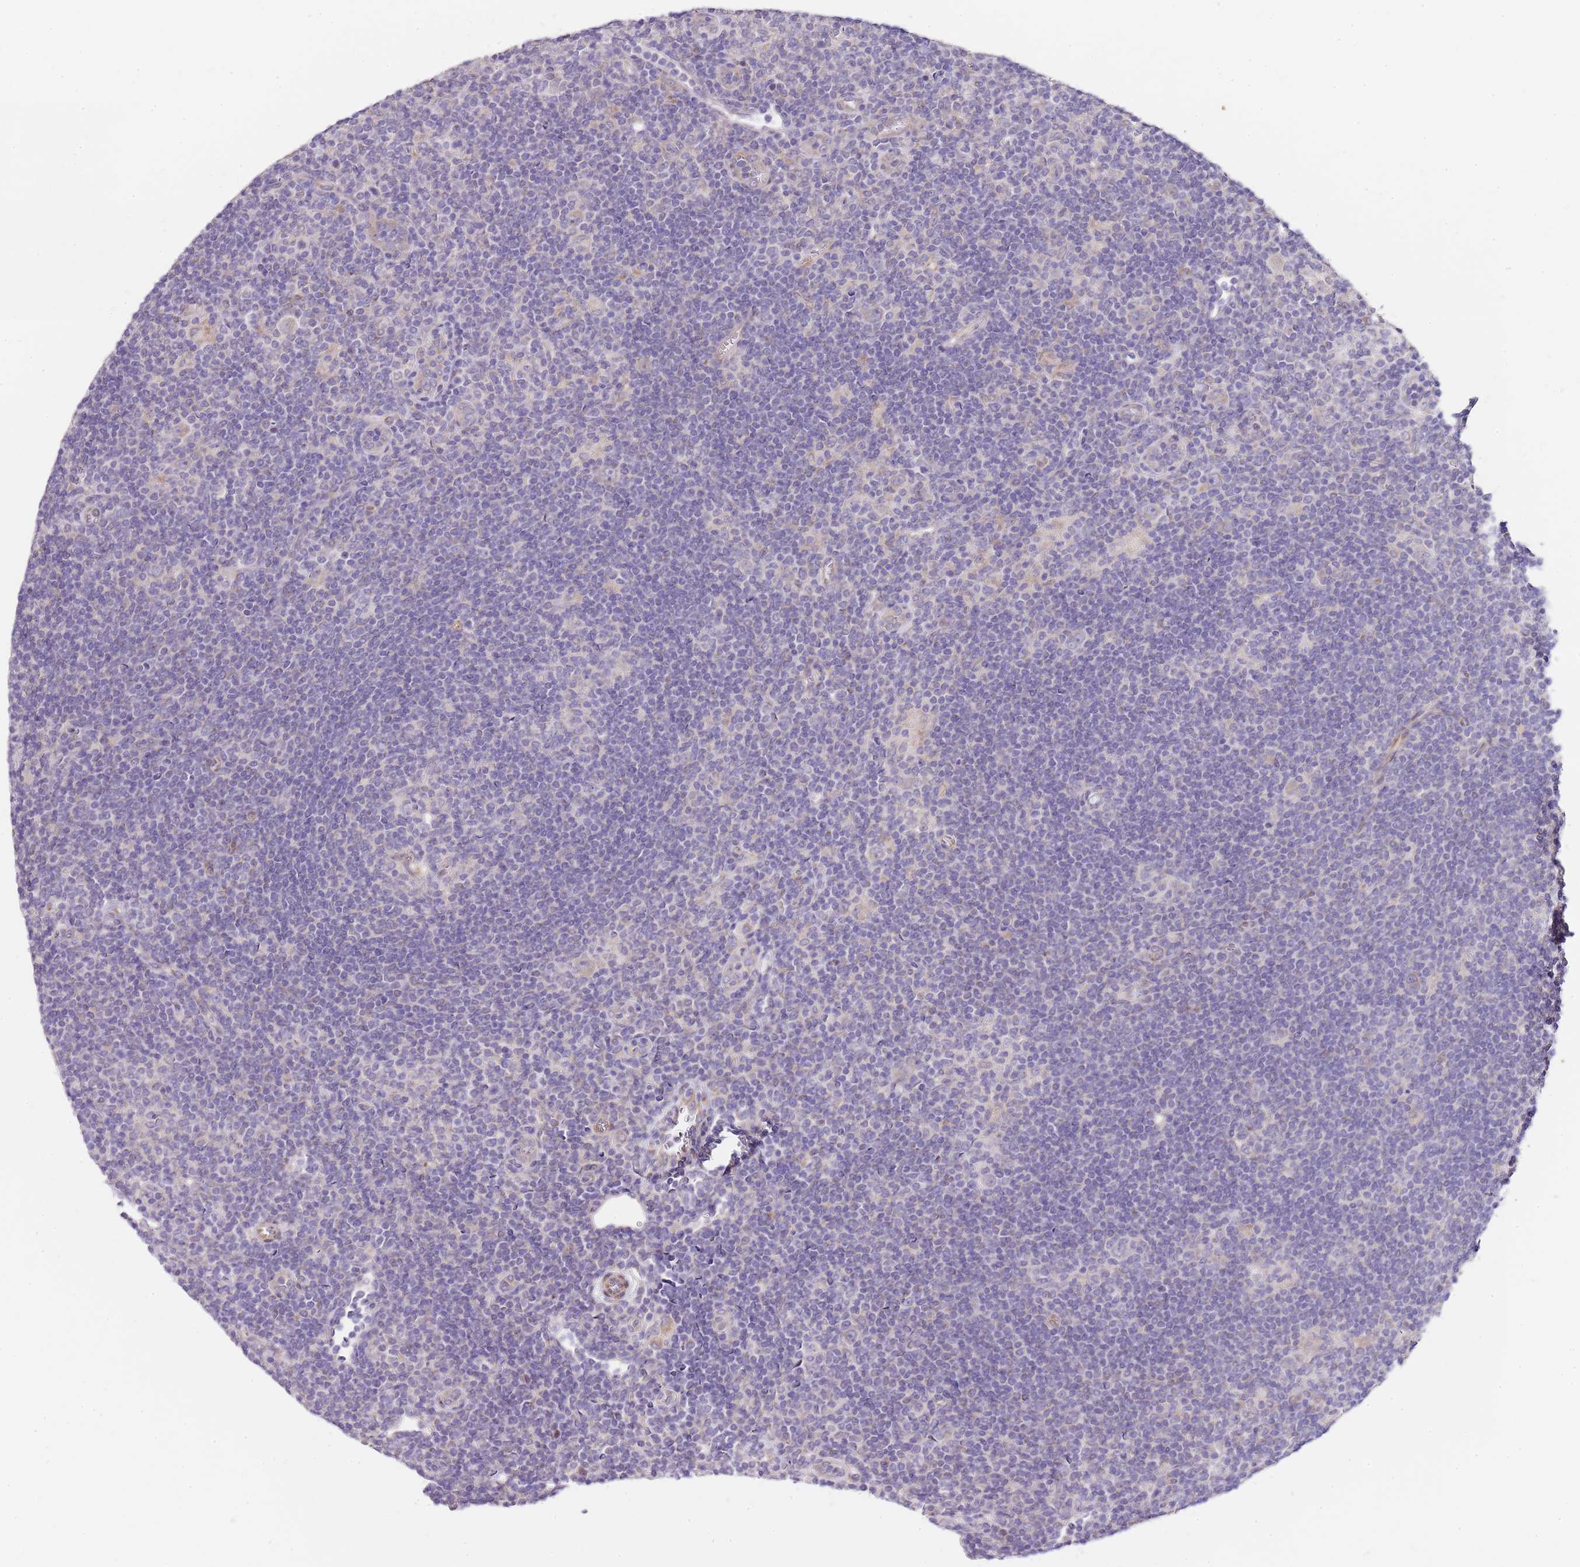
{"staining": {"intensity": "negative", "quantity": "none", "location": "none"}, "tissue": "lymphoma", "cell_type": "Tumor cells", "image_type": "cancer", "snomed": [{"axis": "morphology", "description": "Hodgkin's disease, NOS"}, {"axis": "topography", "description": "Lymph node"}], "caption": "High magnification brightfield microscopy of Hodgkin's disease stained with DAB (3,3'-diaminobenzidine) (brown) and counterstained with hematoxylin (blue): tumor cells show no significant staining. (Stains: DAB (3,3'-diaminobenzidine) immunohistochemistry with hematoxylin counter stain, Microscopy: brightfield microscopy at high magnification).", "gene": "TBC1D9", "patient": {"sex": "female", "age": 57}}